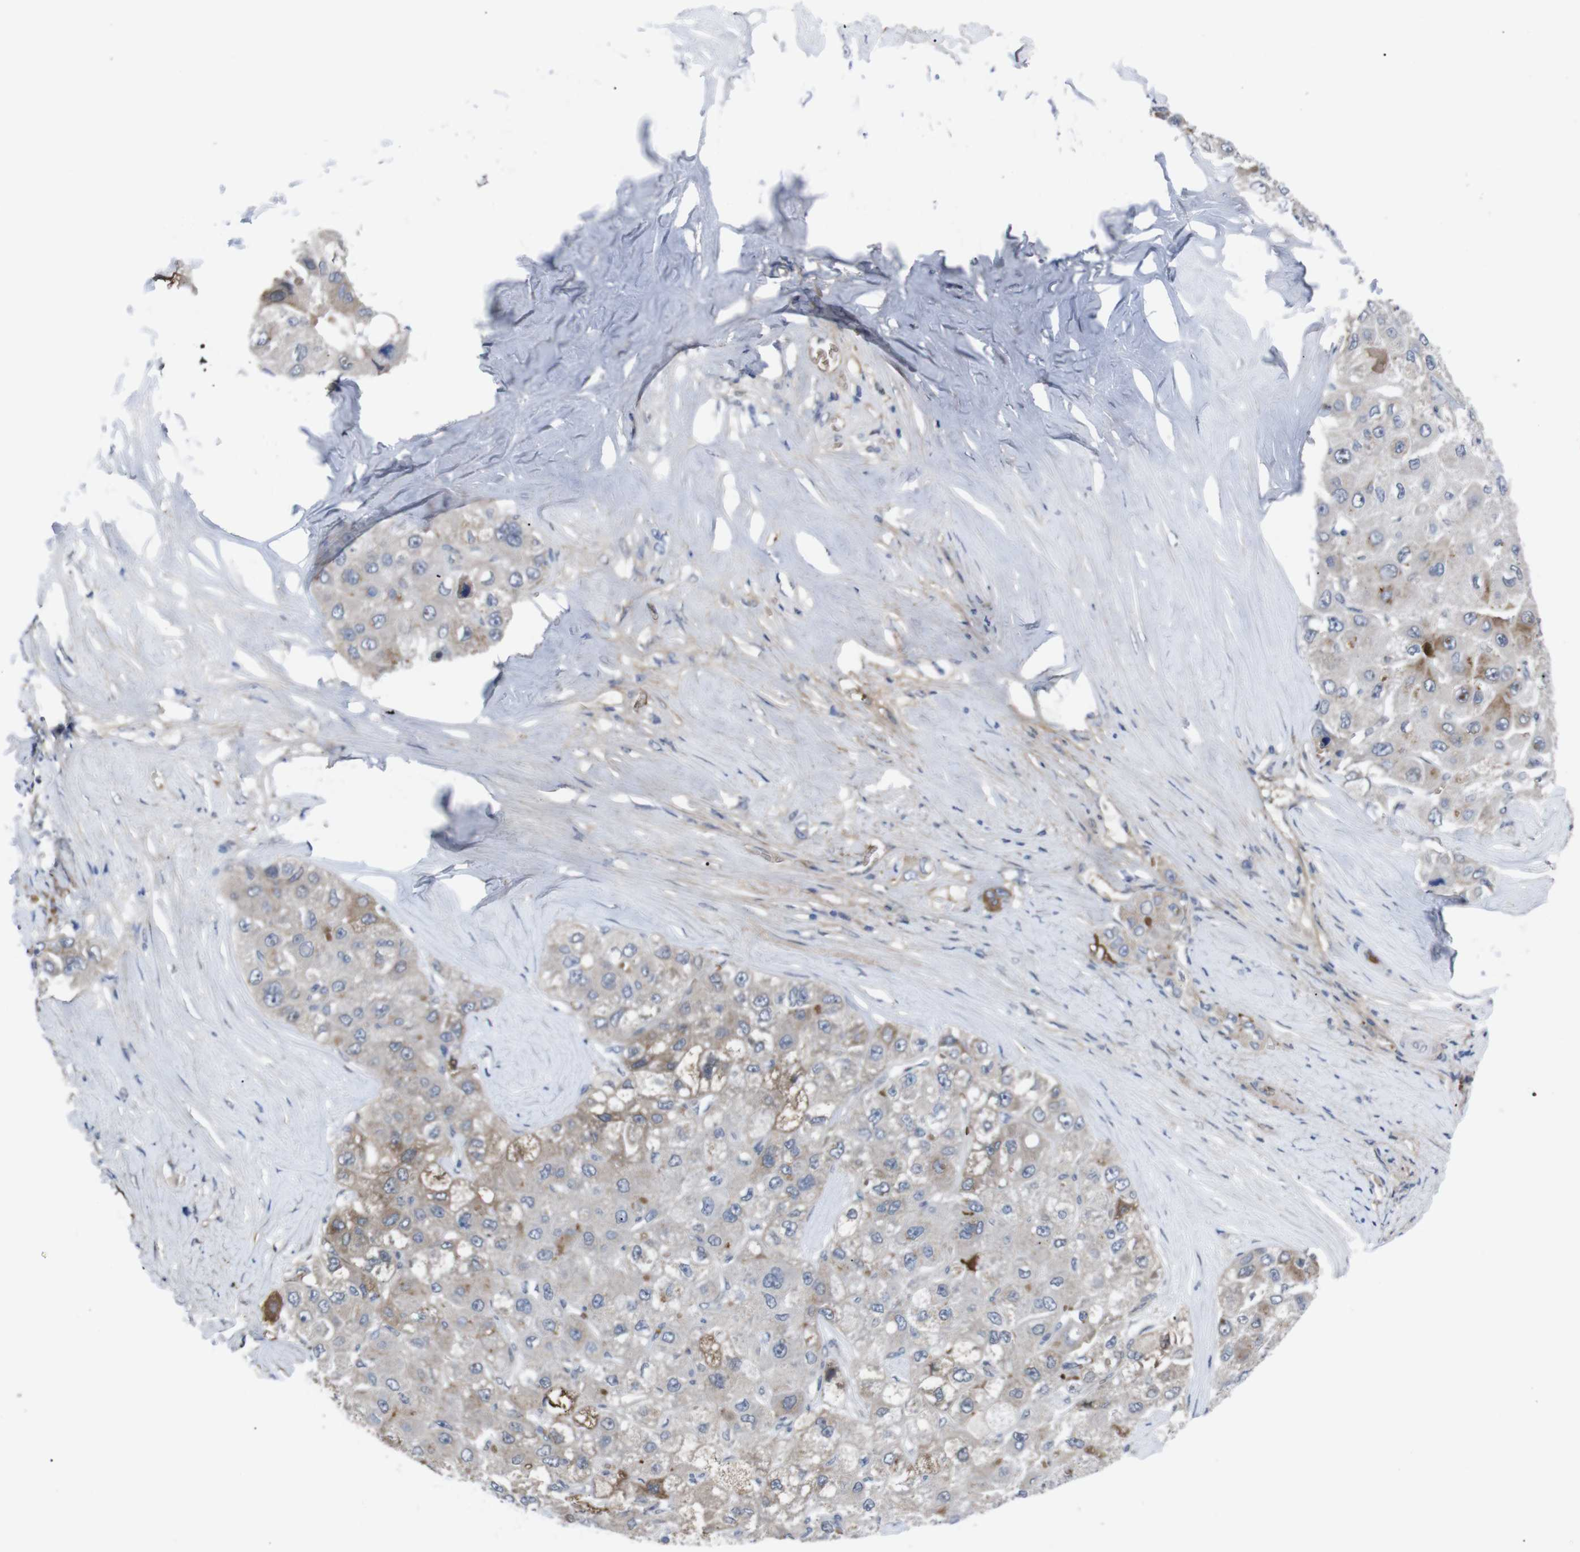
{"staining": {"intensity": "weak", "quantity": "<25%", "location": "cytoplasmic/membranous"}, "tissue": "liver cancer", "cell_type": "Tumor cells", "image_type": "cancer", "snomed": [{"axis": "morphology", "description": "Carcinoma, Hepatocellular, NOS"}, {"axis": "topography", "description": "Liver"}], "caption": "A photomicrograph of hepatocellular carcinoma (liver) stained for a protein exhibits no brown staining in tumor cells.", "gene": "SPTB", "patient": {"sex": "male", "age": 80}}